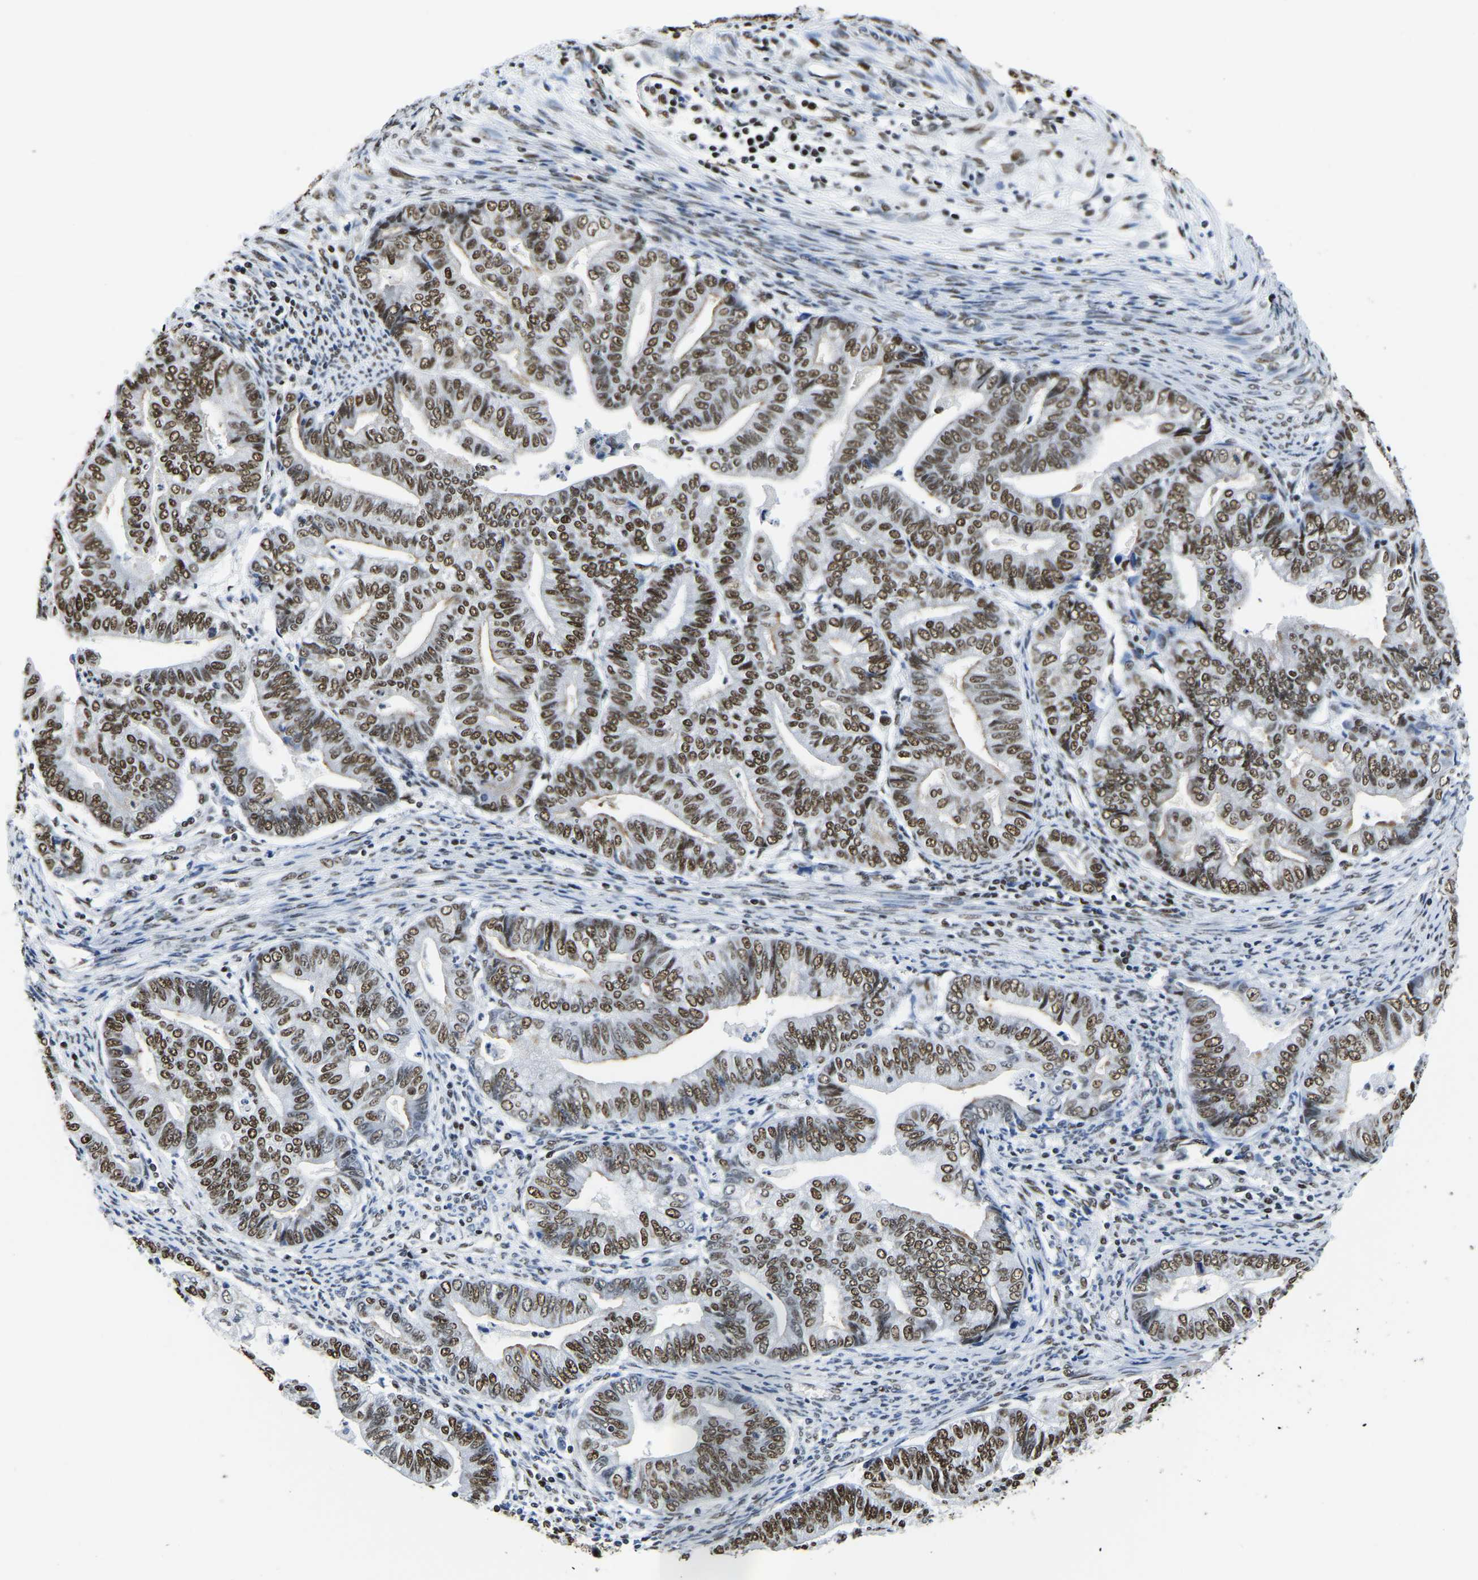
{"staining": {"intensity": "strong", "quantity": ">75%", "location": "nuclear"}, "tissue": "endometrial cancer", "cell_type": "Tumor cells", "image_type": "cancer", "snomed": [{"axis": "morphology", "description": "Adenocarcinoma, NOS"}, {"axis": "topography", "description": "Endometrium"}], "caption": "IHC photomicrograph of endometrial cancer (adenocarcinoma) stained for a protein (brown), which demonstrates high levels of strong nuclear expression in about >75% of tumor cells.", "gene": "UBA1", "patient": {"sex": "female", "age": 79}}